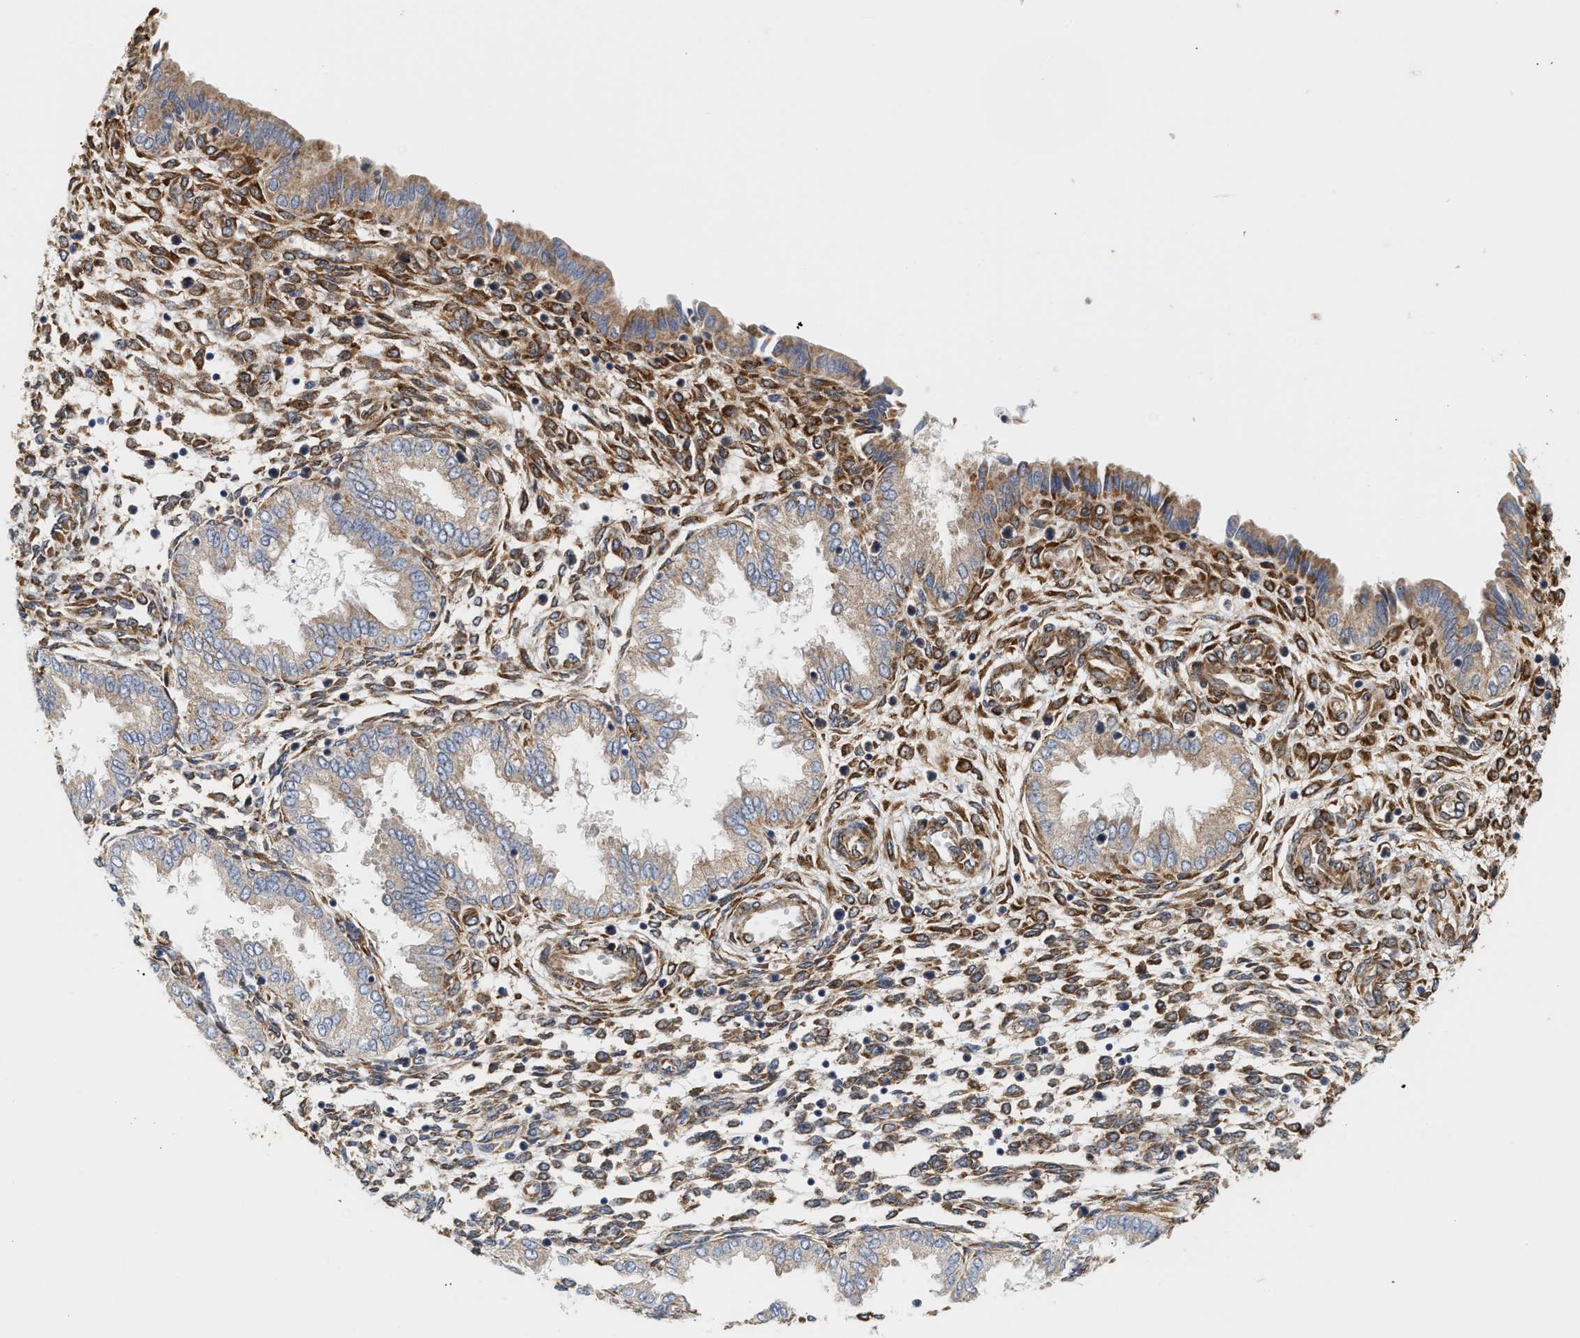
{"staining": {"intensity": "moderate", "quantity": ">75%", "location": "cytoplasmic/membranous"}, "tissue": "endometrium", "cell_type": "Cells in endometrial stroma", "image_type": "normal", "snomed": [{"axis": "morphology", "description": "Normal tissue, NOS"}, {"axis": "topography", "description": "Endometrium"}], "caption": "Immunohistochemical staining of normal endometrium displays moderate cytoplasmic/membranous protein positivity in approximately >75% of cells in endometrial stroma.", "gene": "PLCD1", "patient": {"sex": "female", "age": 33}}